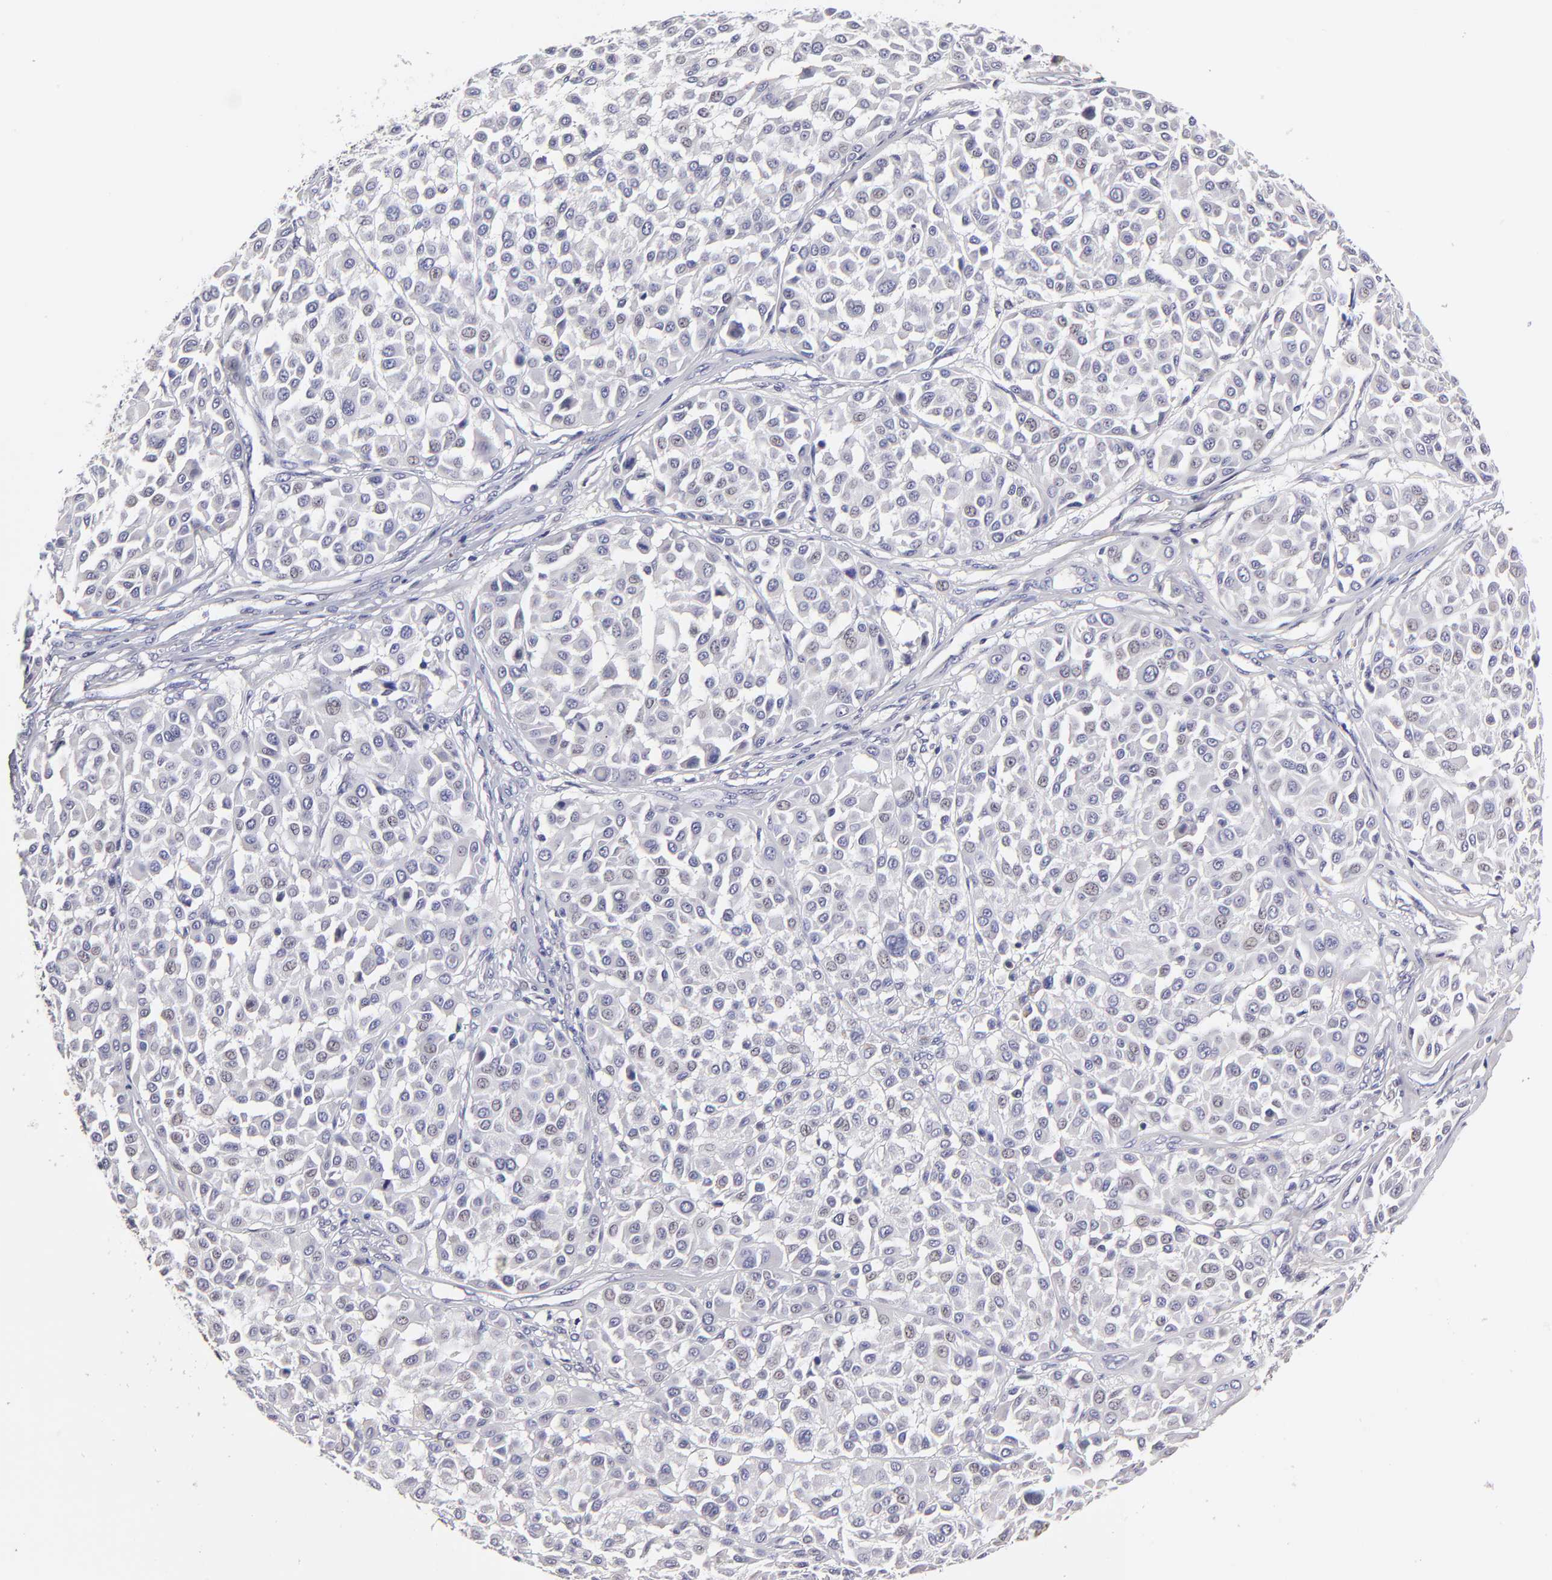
{"staining": {"intensity": "negative", "quantity": "none", "location": "none"}, "tissue": "melanoma", "cell_type": "Tumor cells", "image_type": "cancer", "snomed": [{"axis": "morphology", "description": "Malignant melanoma, Metastatic site"}, {"axis": "topography", "description": "Soft tissue"}], "caption": "The IHC micrograph has no significant positivity in tumor cells of malignant melanoma (metastatic site) tissue.", "gene": "BTG2", "patient": {"sex": "male", "age": 41}}